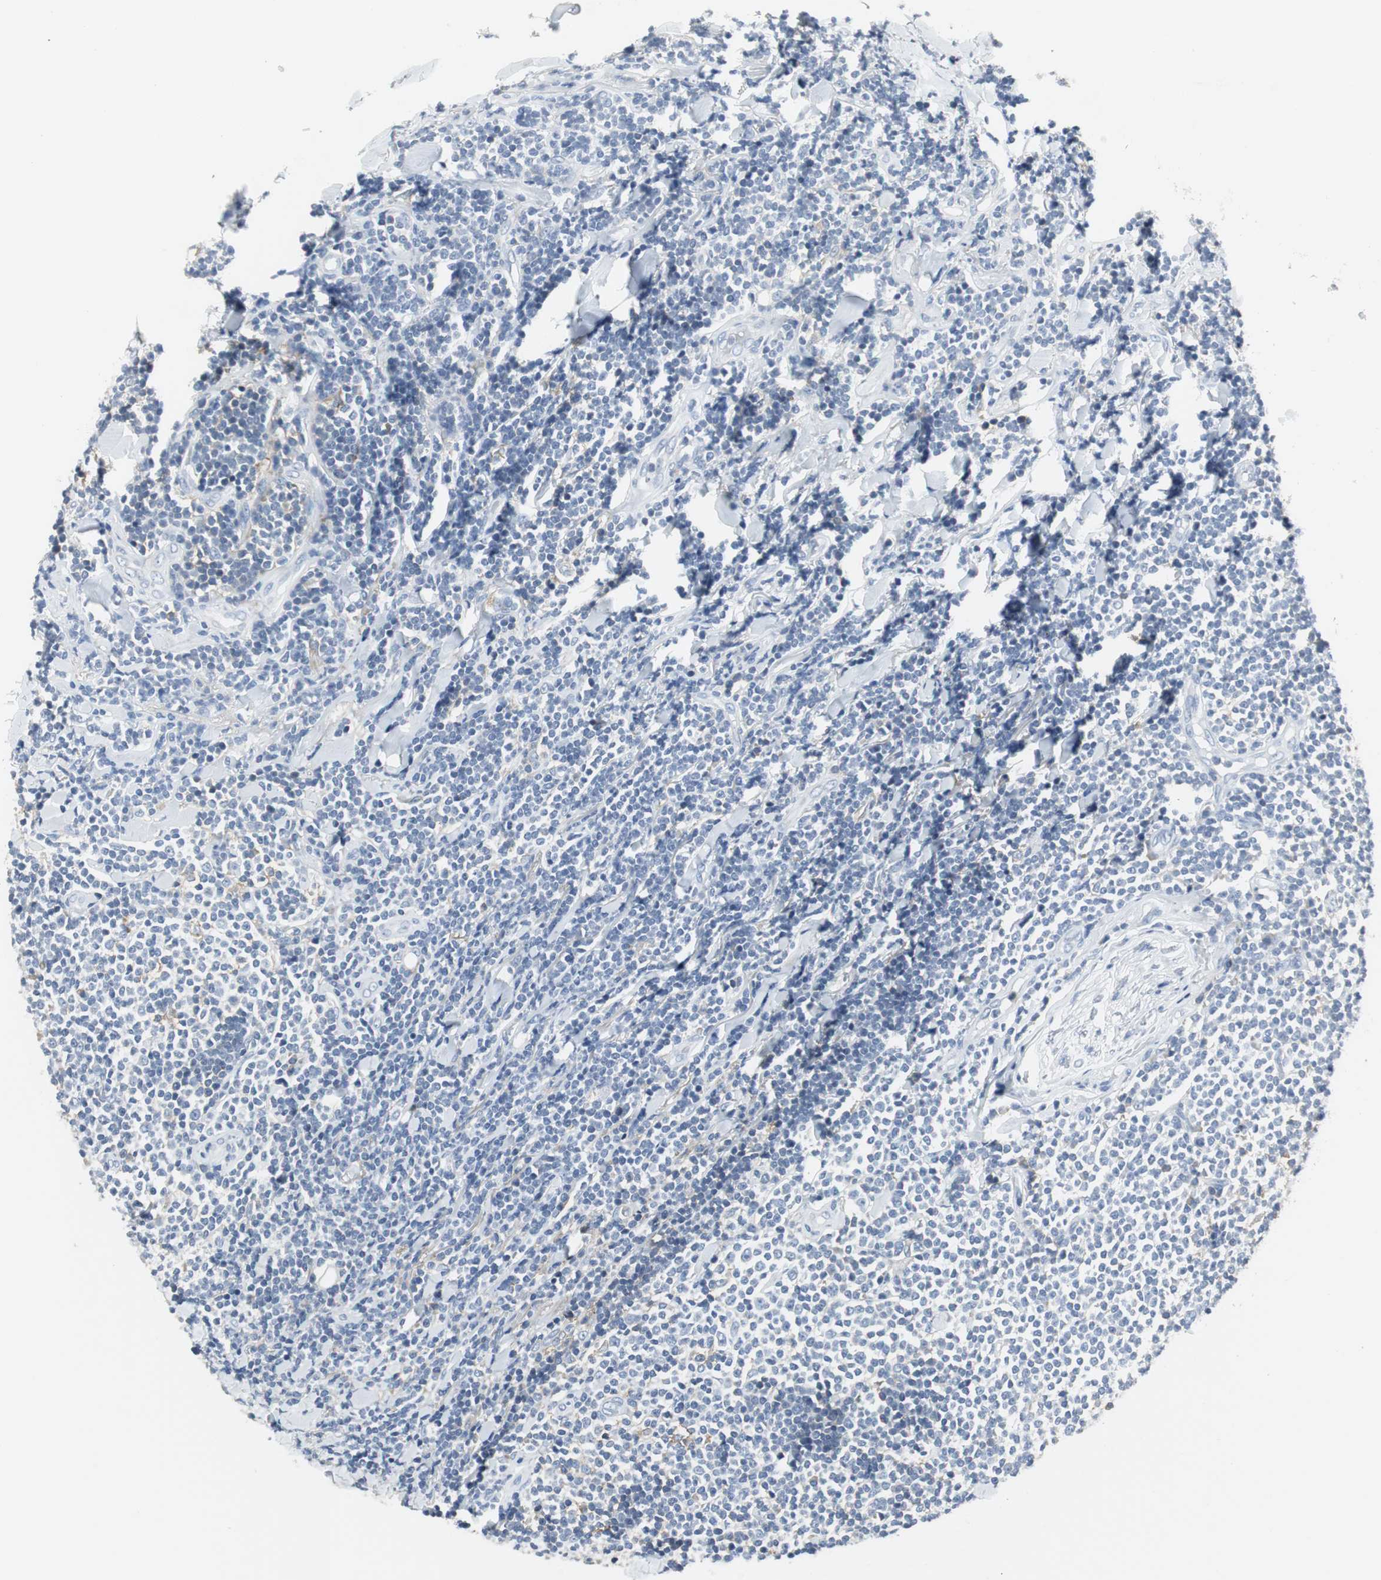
{"staining": {"intensity": "negative", "quantity": "none", "location": "none"}, "tissue": "lymphoma", "cell_type": "Tumor cells", "image_type": "cancer", "snomed": [{"axis": "morphology", "description": "Malignant lymphoma, non-Hodgkin's type, Low grade"}, {"axis": "topography", "description": "Soft tissue"}], "caption": "This is an immunohistochemistry micrograph of human malignant lymphoma, non-Hodgkin's type (low-grade). There is no expression in tumor cells.", "gene": "SLC2A5", "patient": {"sex": "male", "age": 92}}